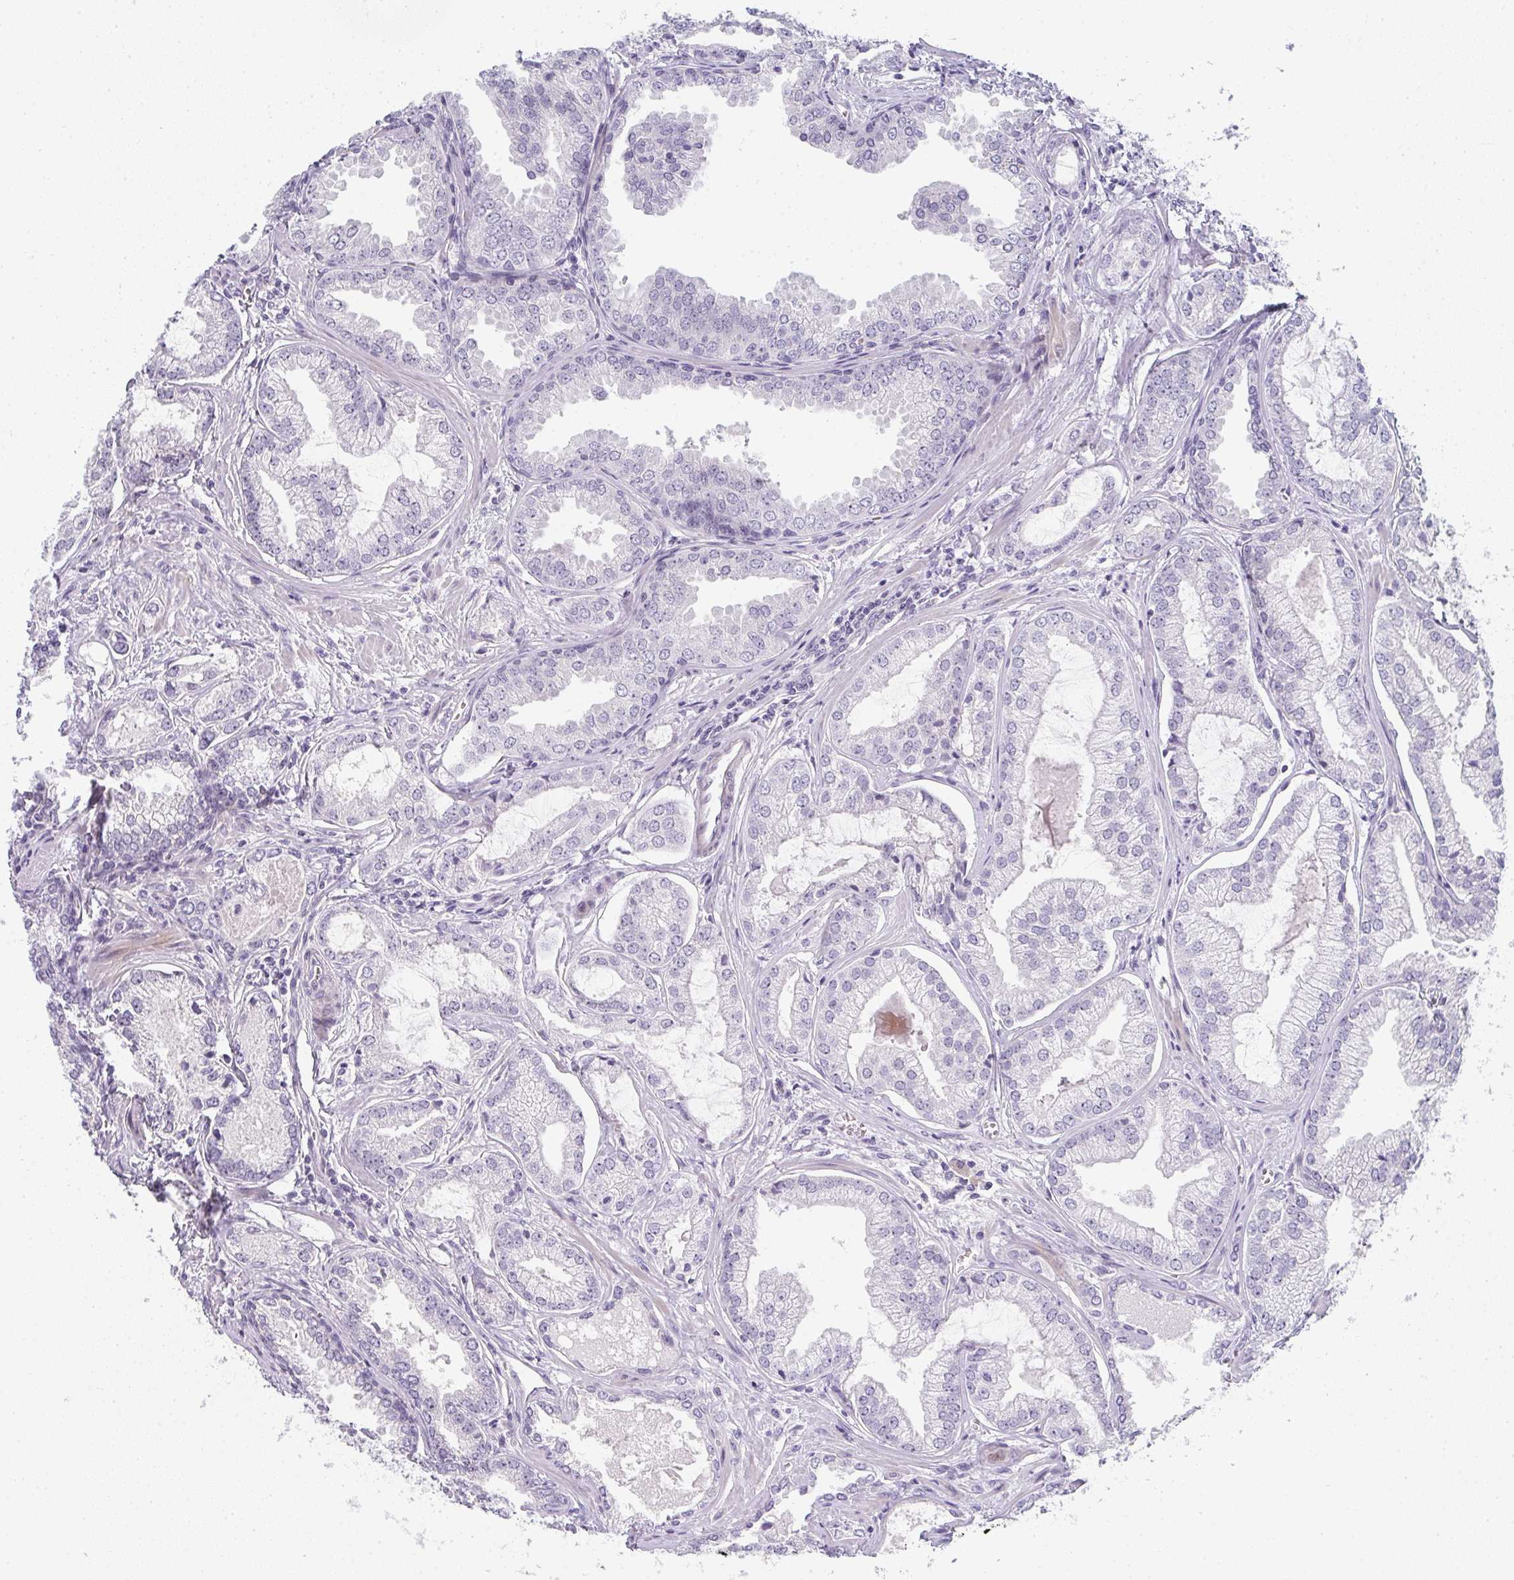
{"staining": {"intensity": "negative", "quantity": "none", "location": "none"}, "tissue": "prostate cancer", "cell_type": "Tumor cells", "image_type": "cancer", "snomed": [{"axis": "morphology", "description": "Adenocarcinoma, Medium grade"}, {"axis": "topography", "description": "Prostate"}], "caption": "High magnification brightfield microscopy of prostate cancer stained with DAB (3,3'-diaminobenzidine) (brown) and counterstained with hematoxylin (blue): tumor cells show no significant positivity.", "gene": "NEU2", "patient": {"sex": "male", "age": 57}}